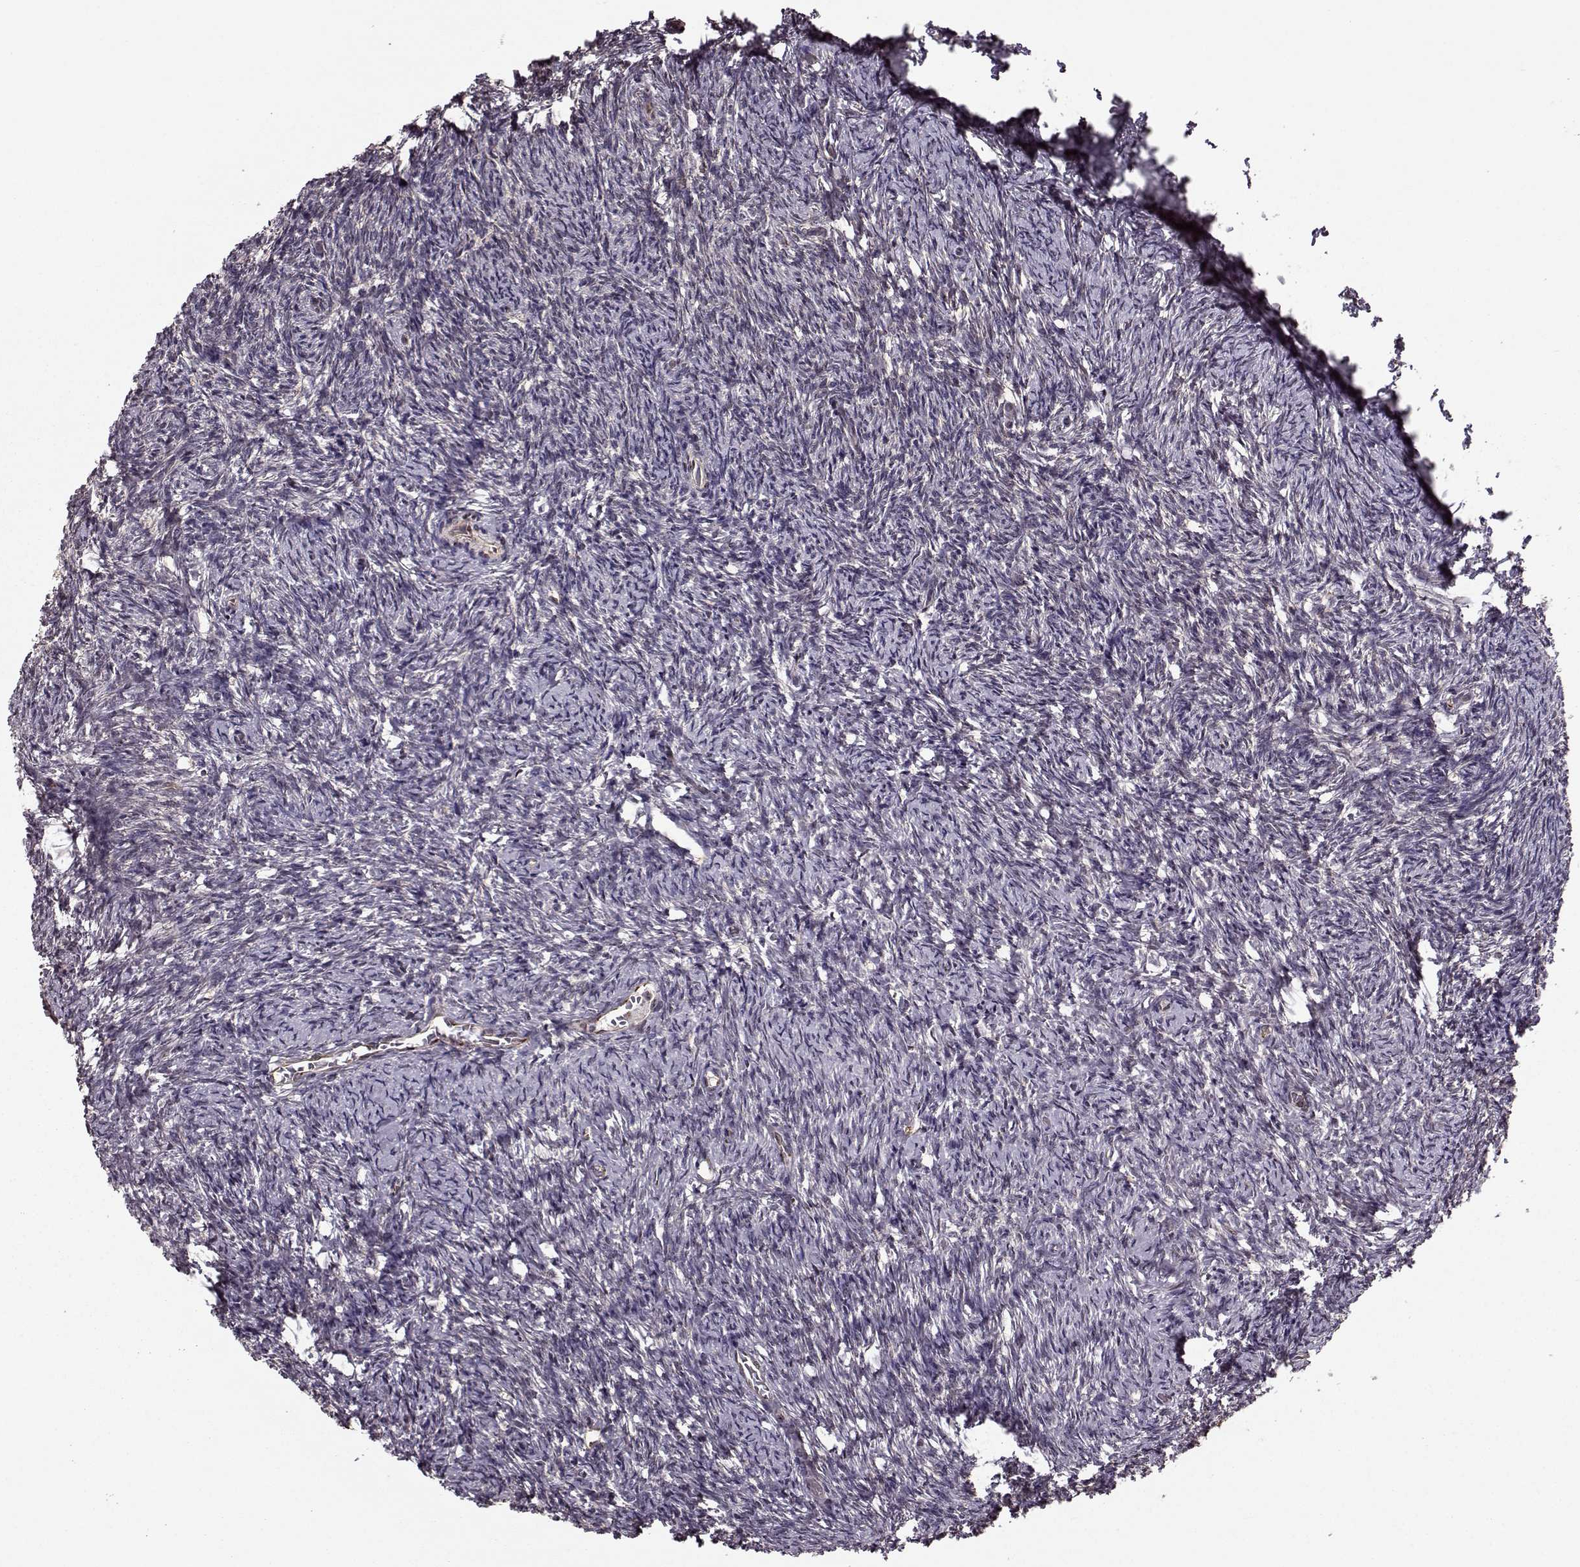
{"staining": {"intensity": "strong", "quantity": ">75%", "location": "cytoplasmic/membranous"}, "tissue": "ovary", "cell_type": "Follicle cells", "image_type": "normal", "snomed": [{"axis": "morphology", "description": "Normal tissue, NOS"}, {"axis": "topography", "description": "Ovary"}], "caption": "Ovary stained with immunohistochemistry exhibits strong cytoplasmic/membranous expression in approximately >75% of follicle cells. The staining was performed using DAB, with brown indicating positive protein expression. Nuclei are stained blue with hematoxylin.", "gene": "YIPF5", "patient": {"sex": "female", "age": 39}}